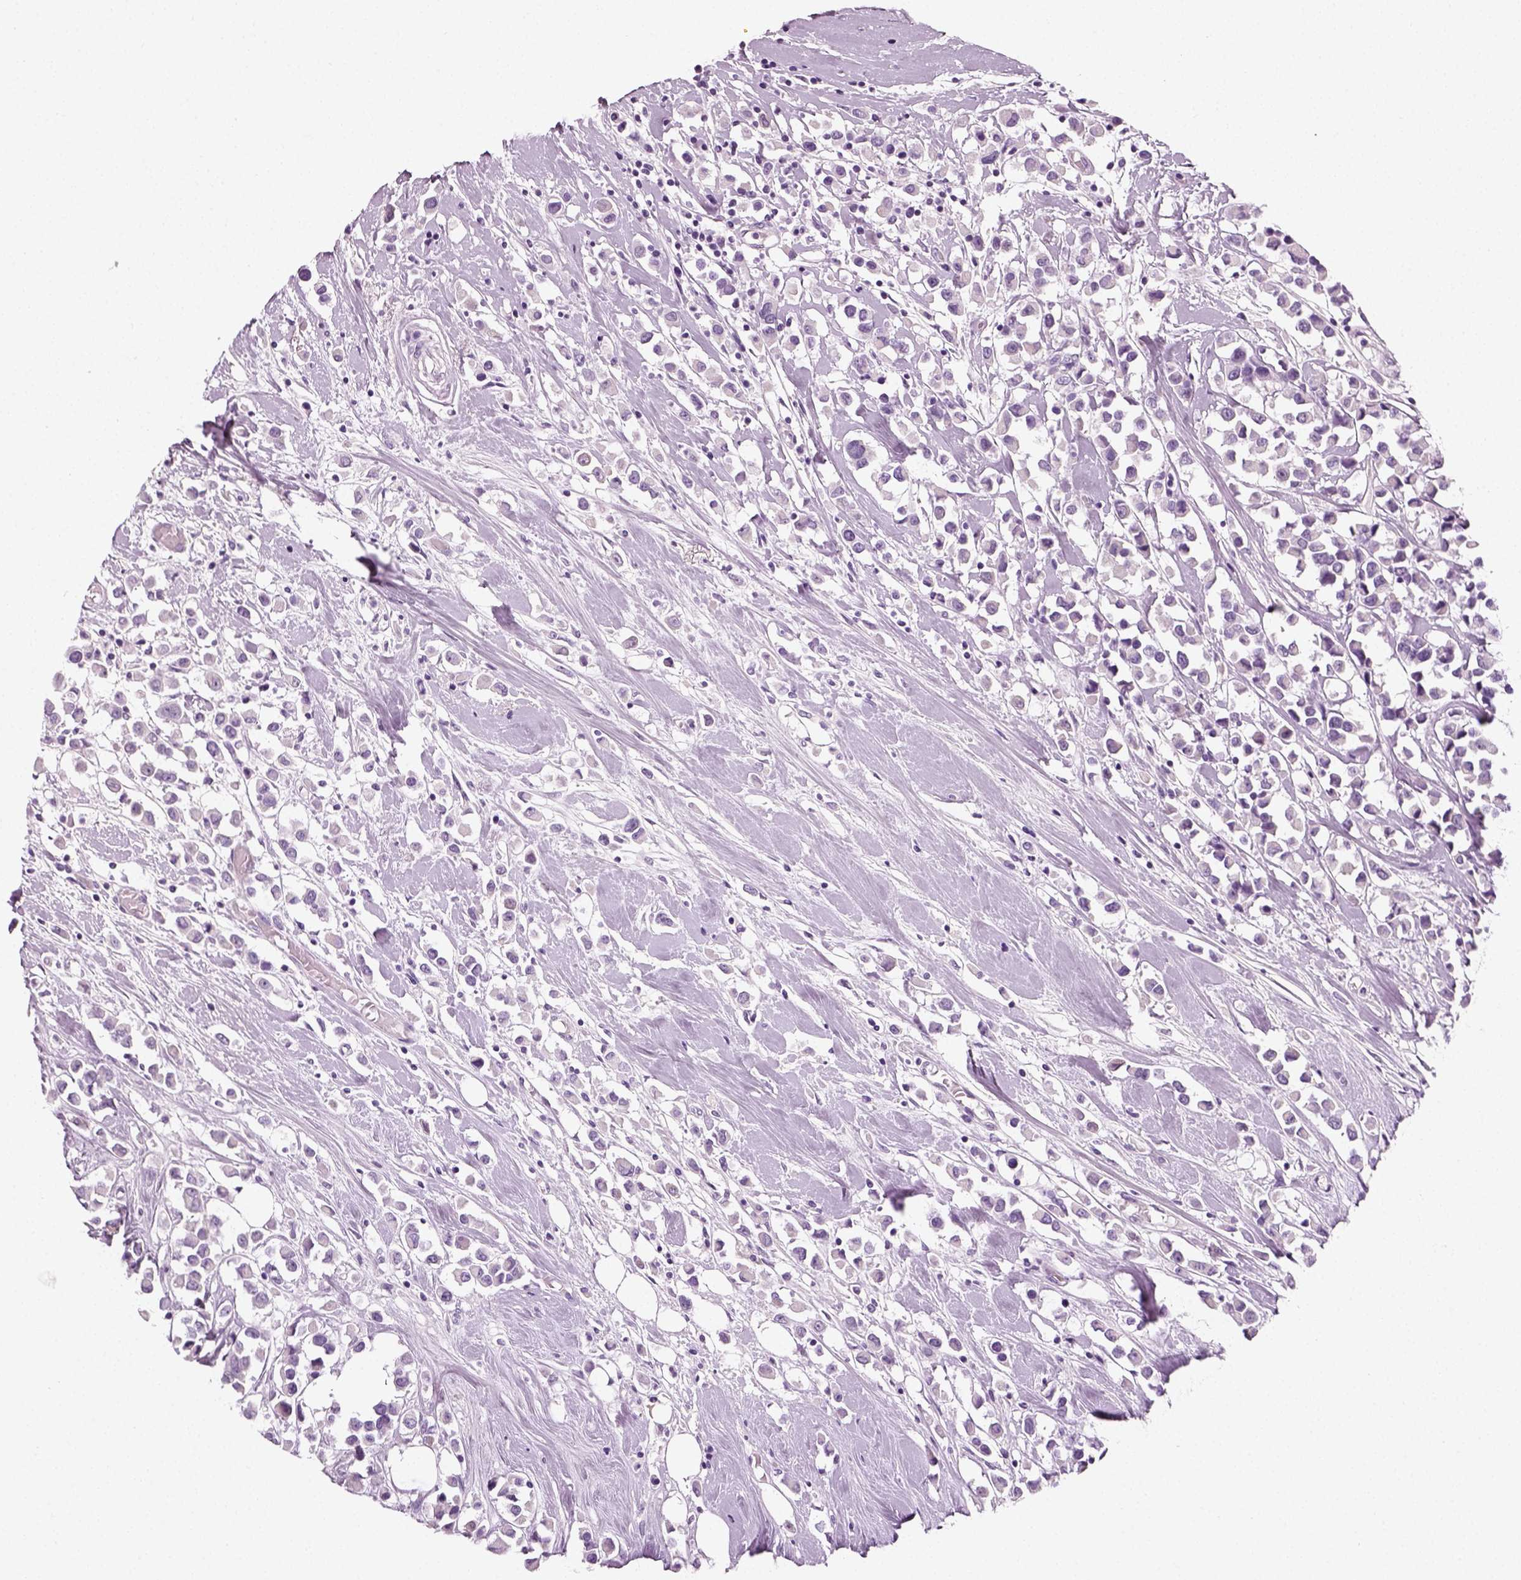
{"staining": {"intensity": "negative", "quantity": "none", "location": "none"}, "tissue": "breast cancer", "cell_type": "Tumor cells", "image_type": "cancer", "snomed": [{"axis": "morphology", "description": "Duct carcinoma"}, {"axis": "topography", "description": "Breast"}], "caption": "This is a image of immunohistochemistry staining of breast cancer (infiltrating ductal carcinoma), which shows no staining in tumor cells.", "gene": "SPATA31E1", "patient": {"sex": "female", "age": 61}}